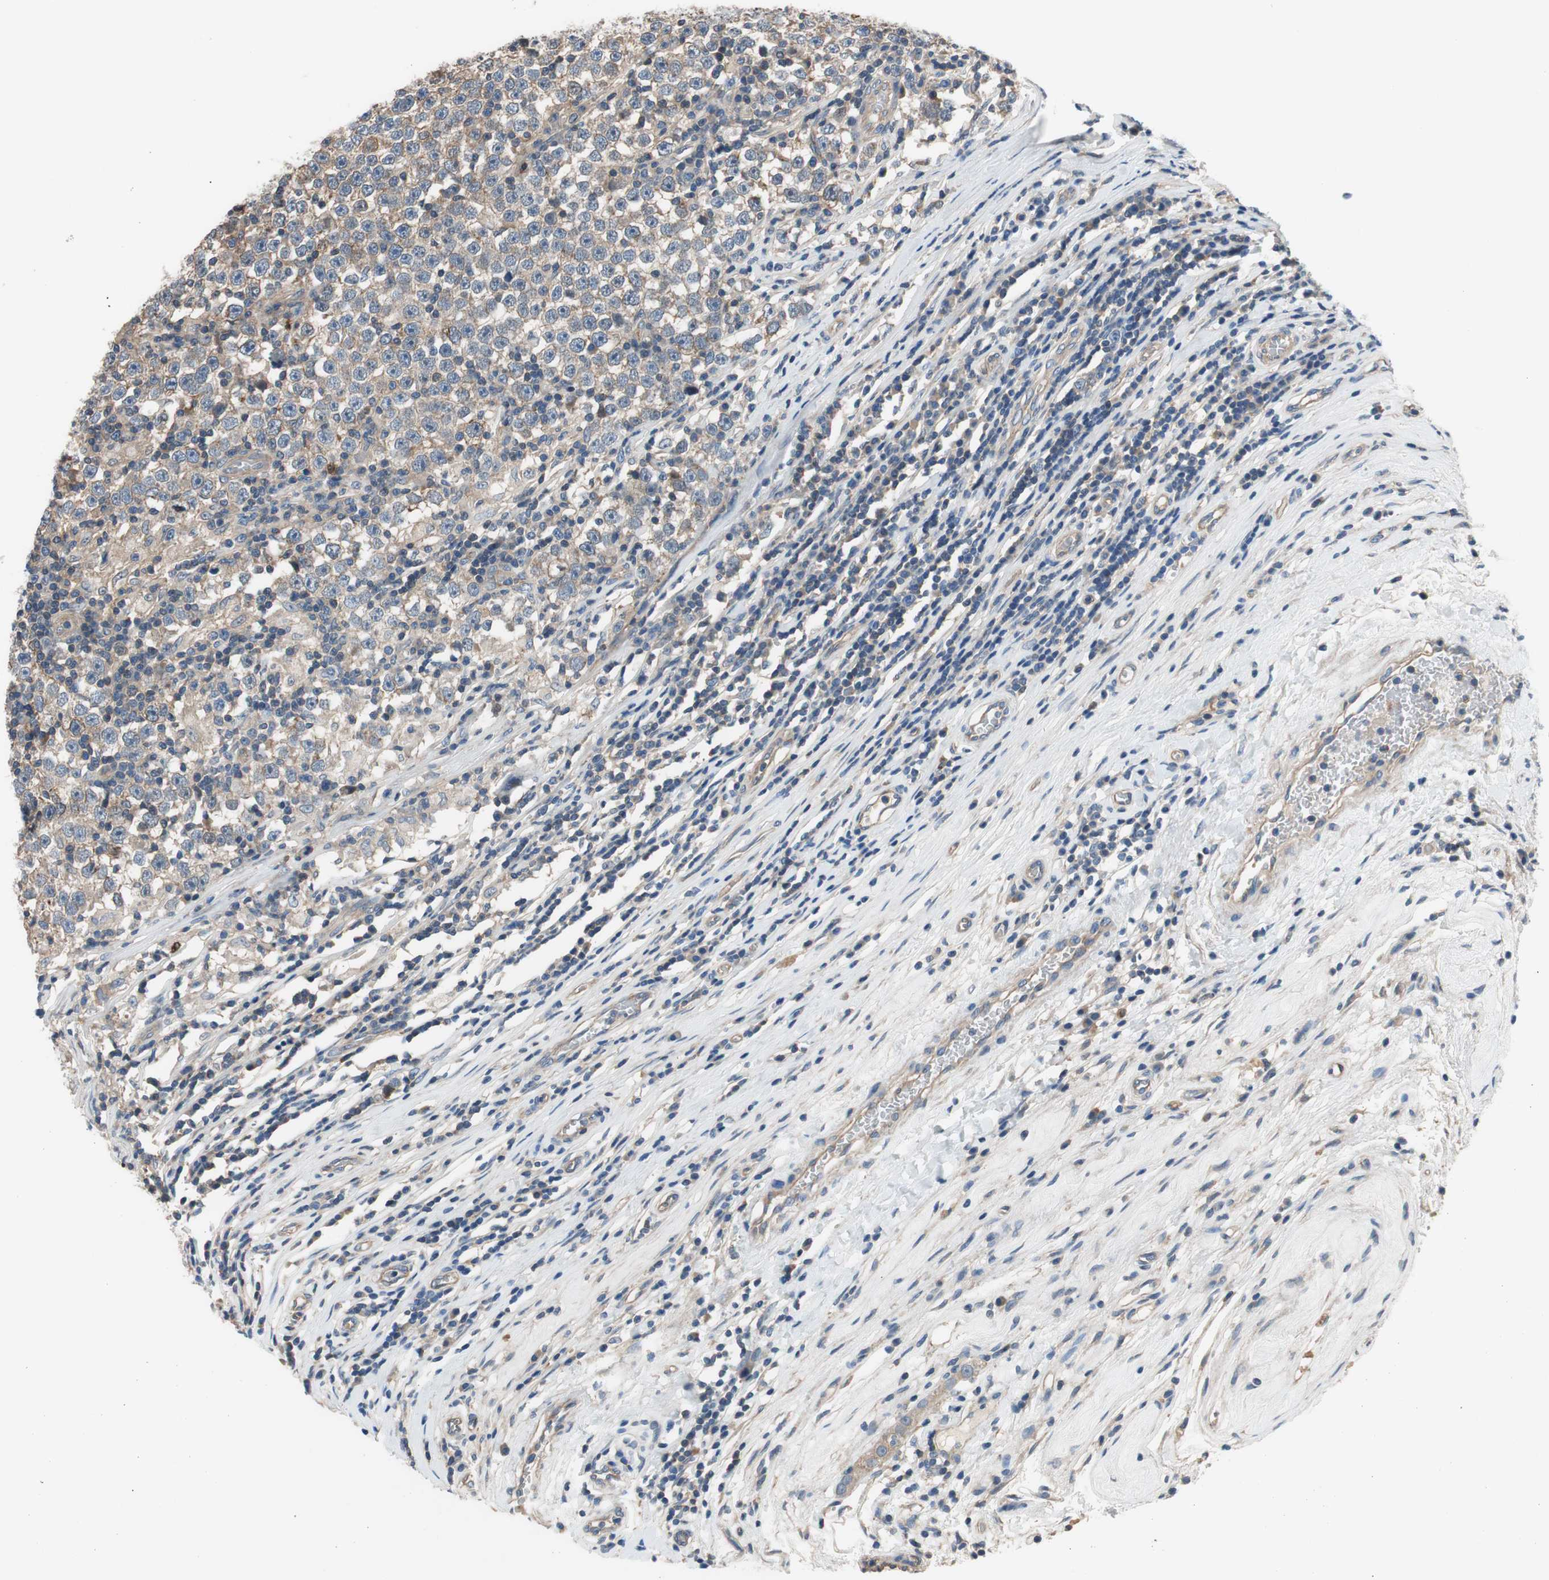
{"staining": {"intensity": "weak", "quantity": ">75%", "location": "cytoplasmic/membranous"}, "tissue": "testis cancer", "cell_type": "Tumor cells", "image_type": "cancer", "snomed": [{"axis": "morphology", "description": "Seminoma, NOS"}, {"axis": "topography", "description": "Testis"}], "caption": "This histopathology image shows immunohistochemistry staining of testis cancer, with low weak cytoplasmic/membranous expression in about >75% of tumor cells.", "gene": "CALML3", "patient": {"sex": "male", "age": 43}}